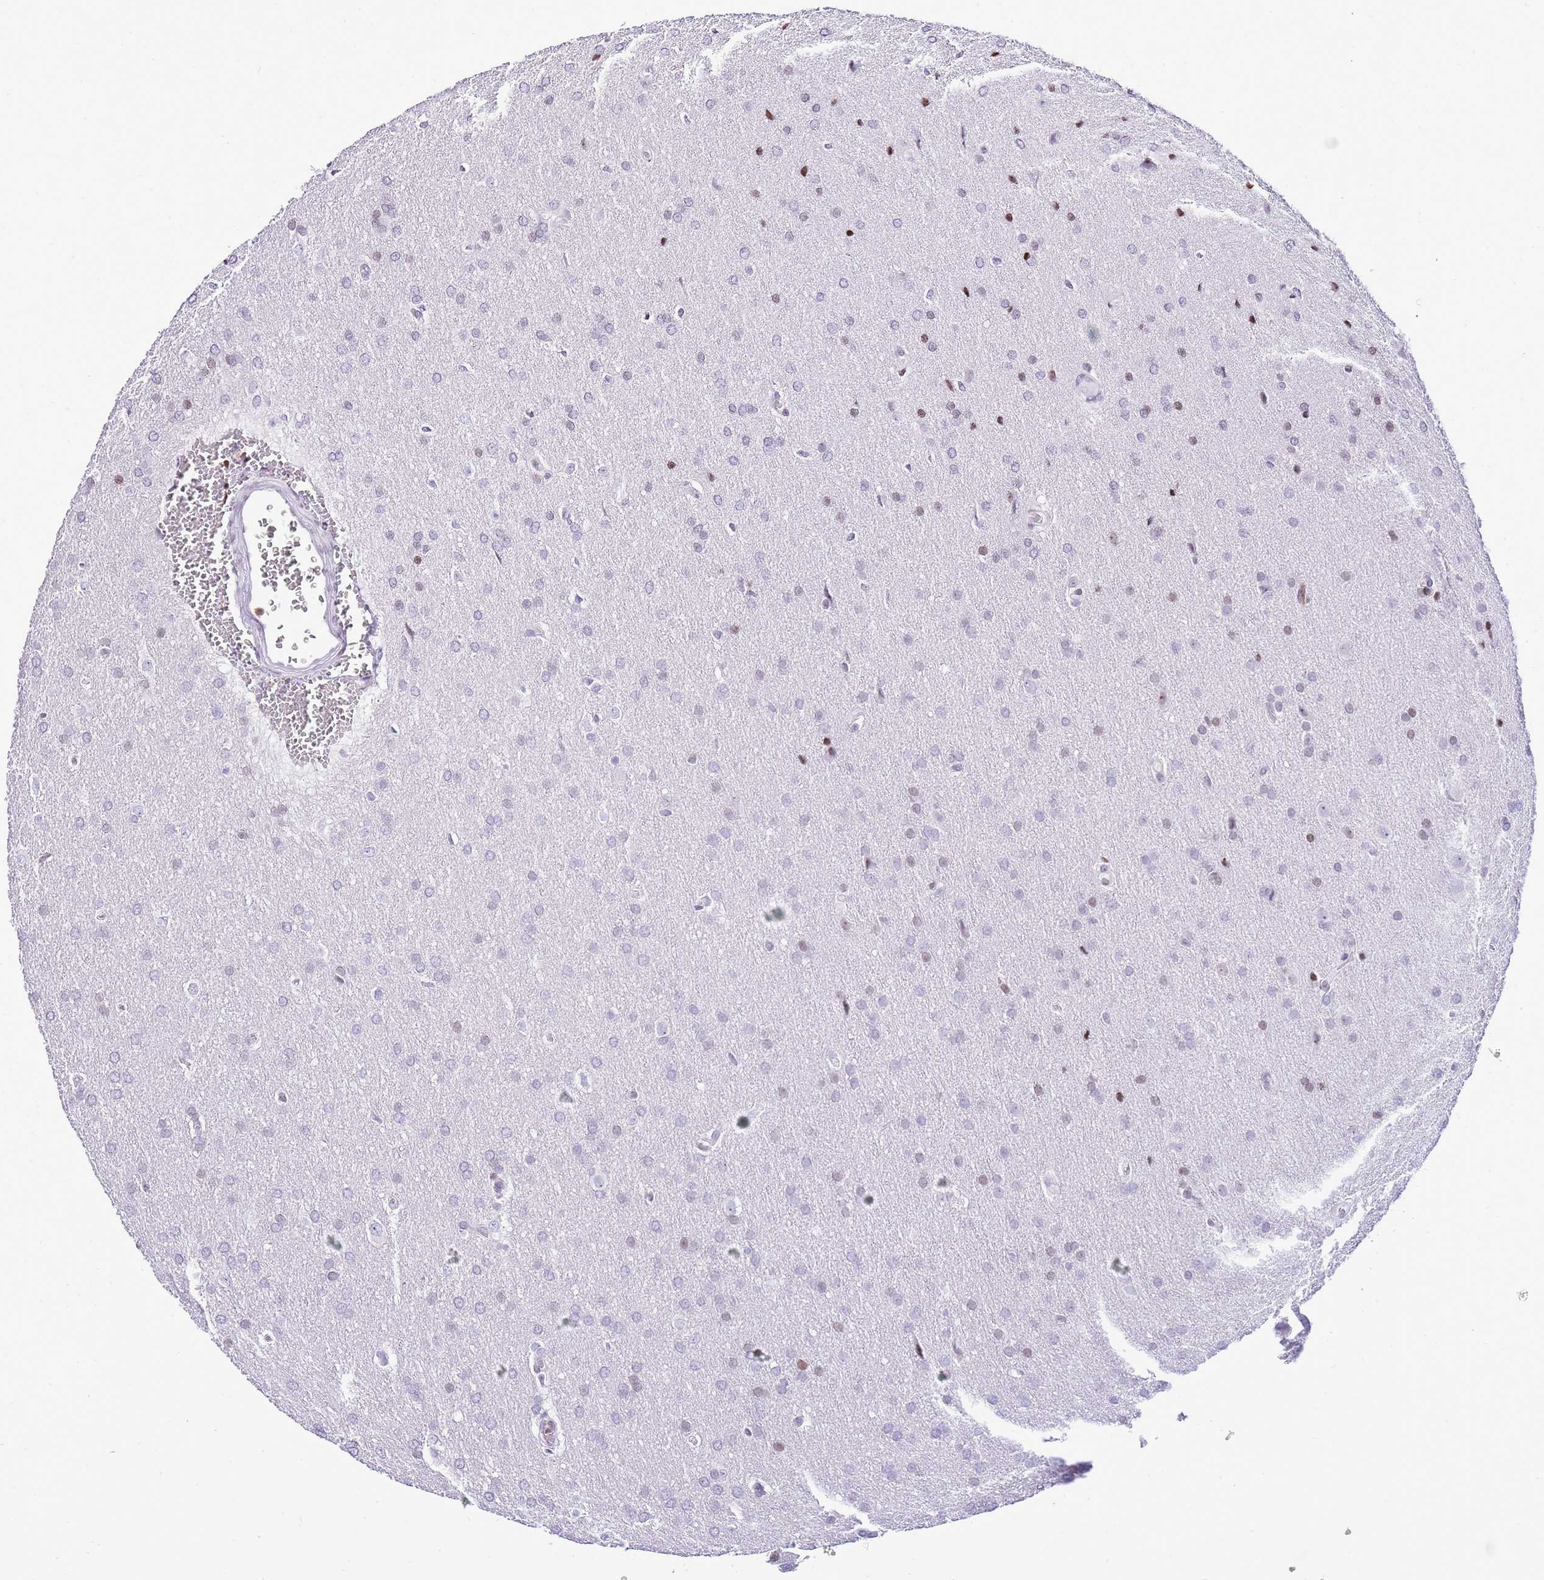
{"staining": {"intensity": "negative", "quantity": "none", "location": "none"}, "tissue": "glioma", "cell_type": "Tumor cells", "image_type": "cancer", "snomed": [{"axis": "morphology", "description": "Glioma, malignant, Low grade"}, {"axis": "topography", "description": "Brain"}], "caption": "Glioma stained for a protein using IHC shows no staining tumor cells.", "gene": "PRR15", "patient": {"sex": "female", "age": 32}}